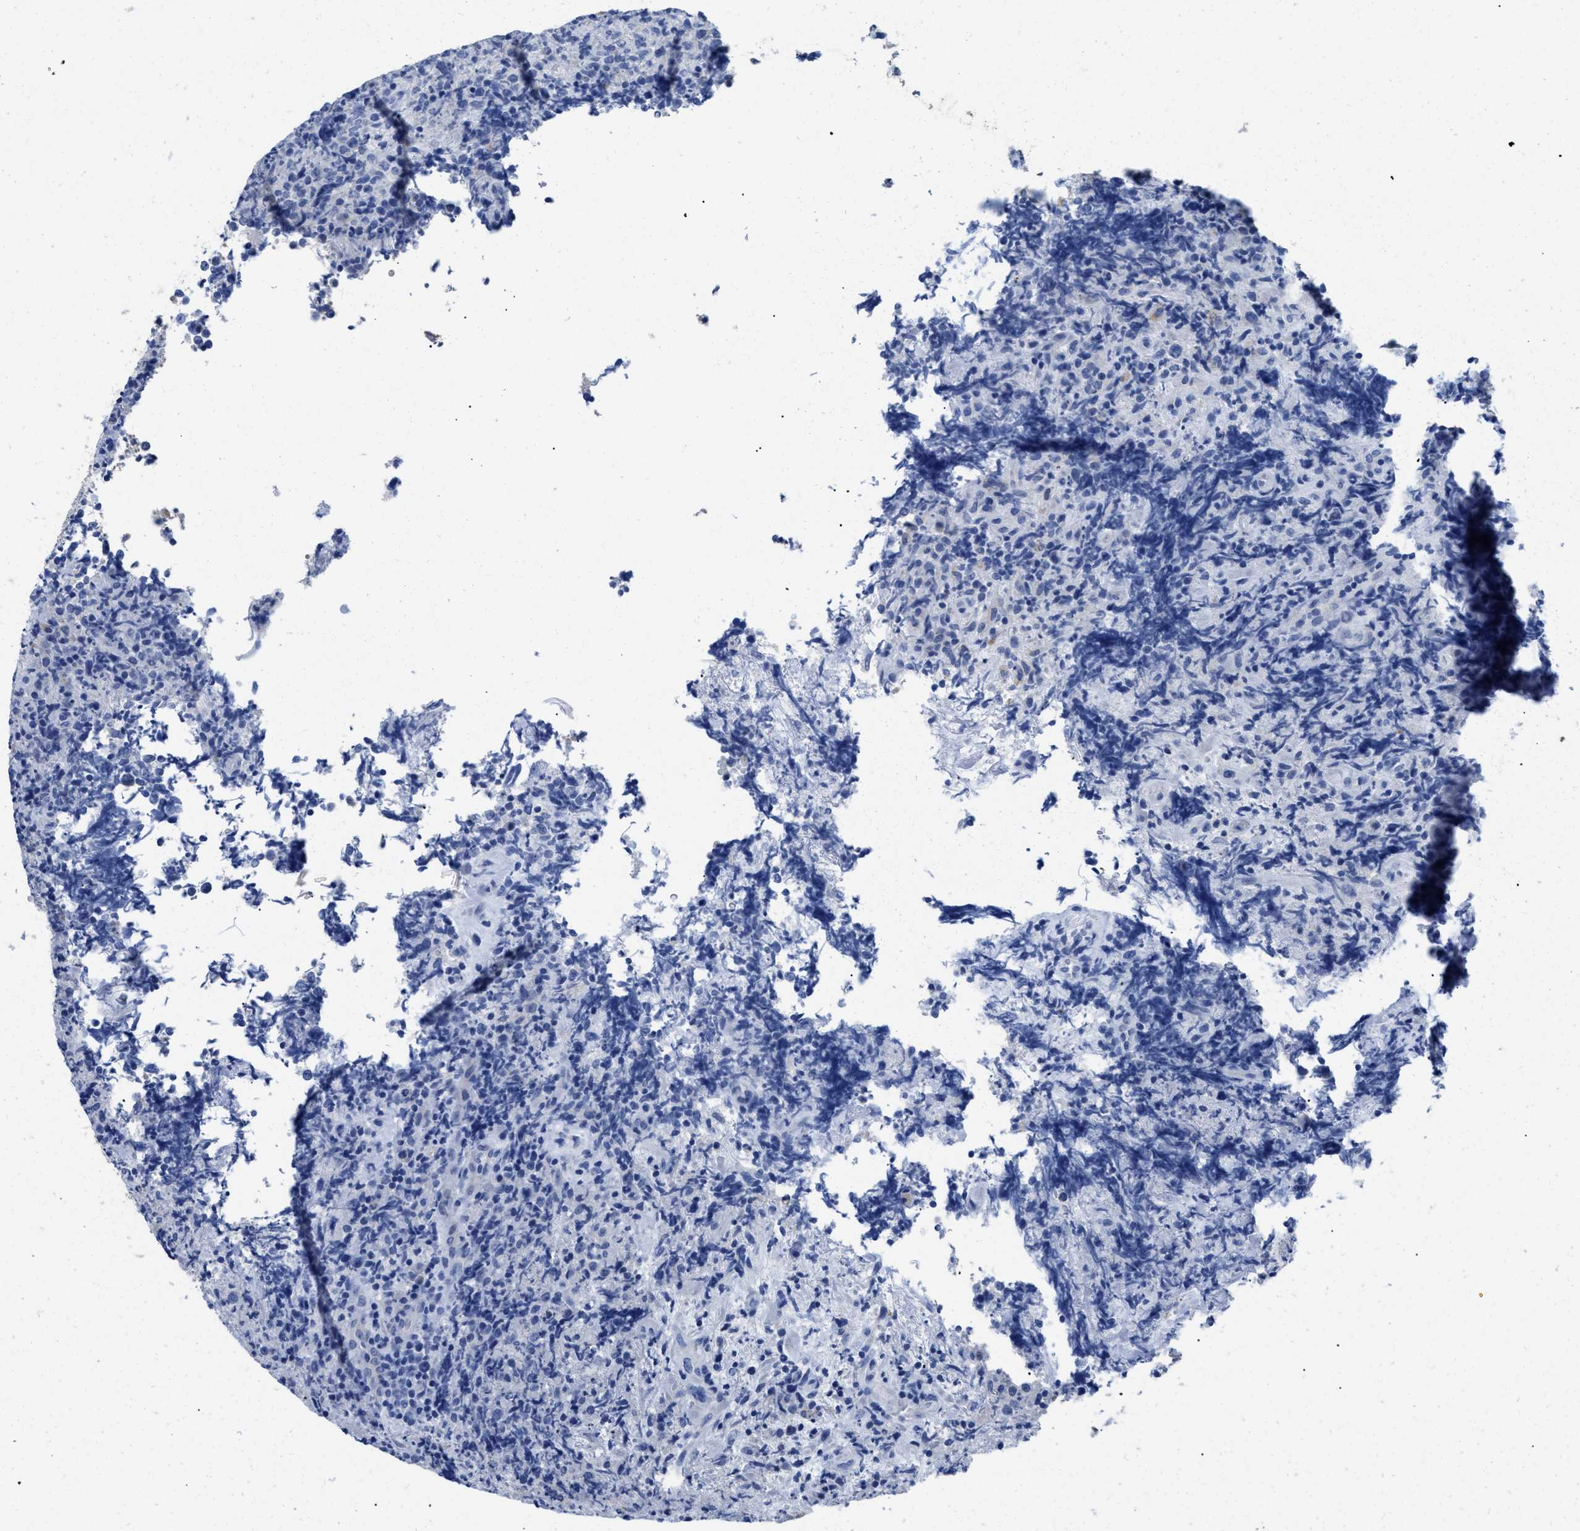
{"staining": {"intensity": "negative", "quantity": "none", "location": "none"}, "tissue": "lymphoma", "cell_type": "Tumor cells", "image_type": "cancer", "snomed": [{"axis": "morphology", "description": "Malignant lymphoma, non-Hodgkin's type, High grade"}, {"axis": "topography", "description": "Tonsil"}], "caption": "Photomicrograph shows no protein staining in tumor cells of lymphoma tissue.", "gene": "APOBEC2", "patient": {"sex": "female", "age": 36}}